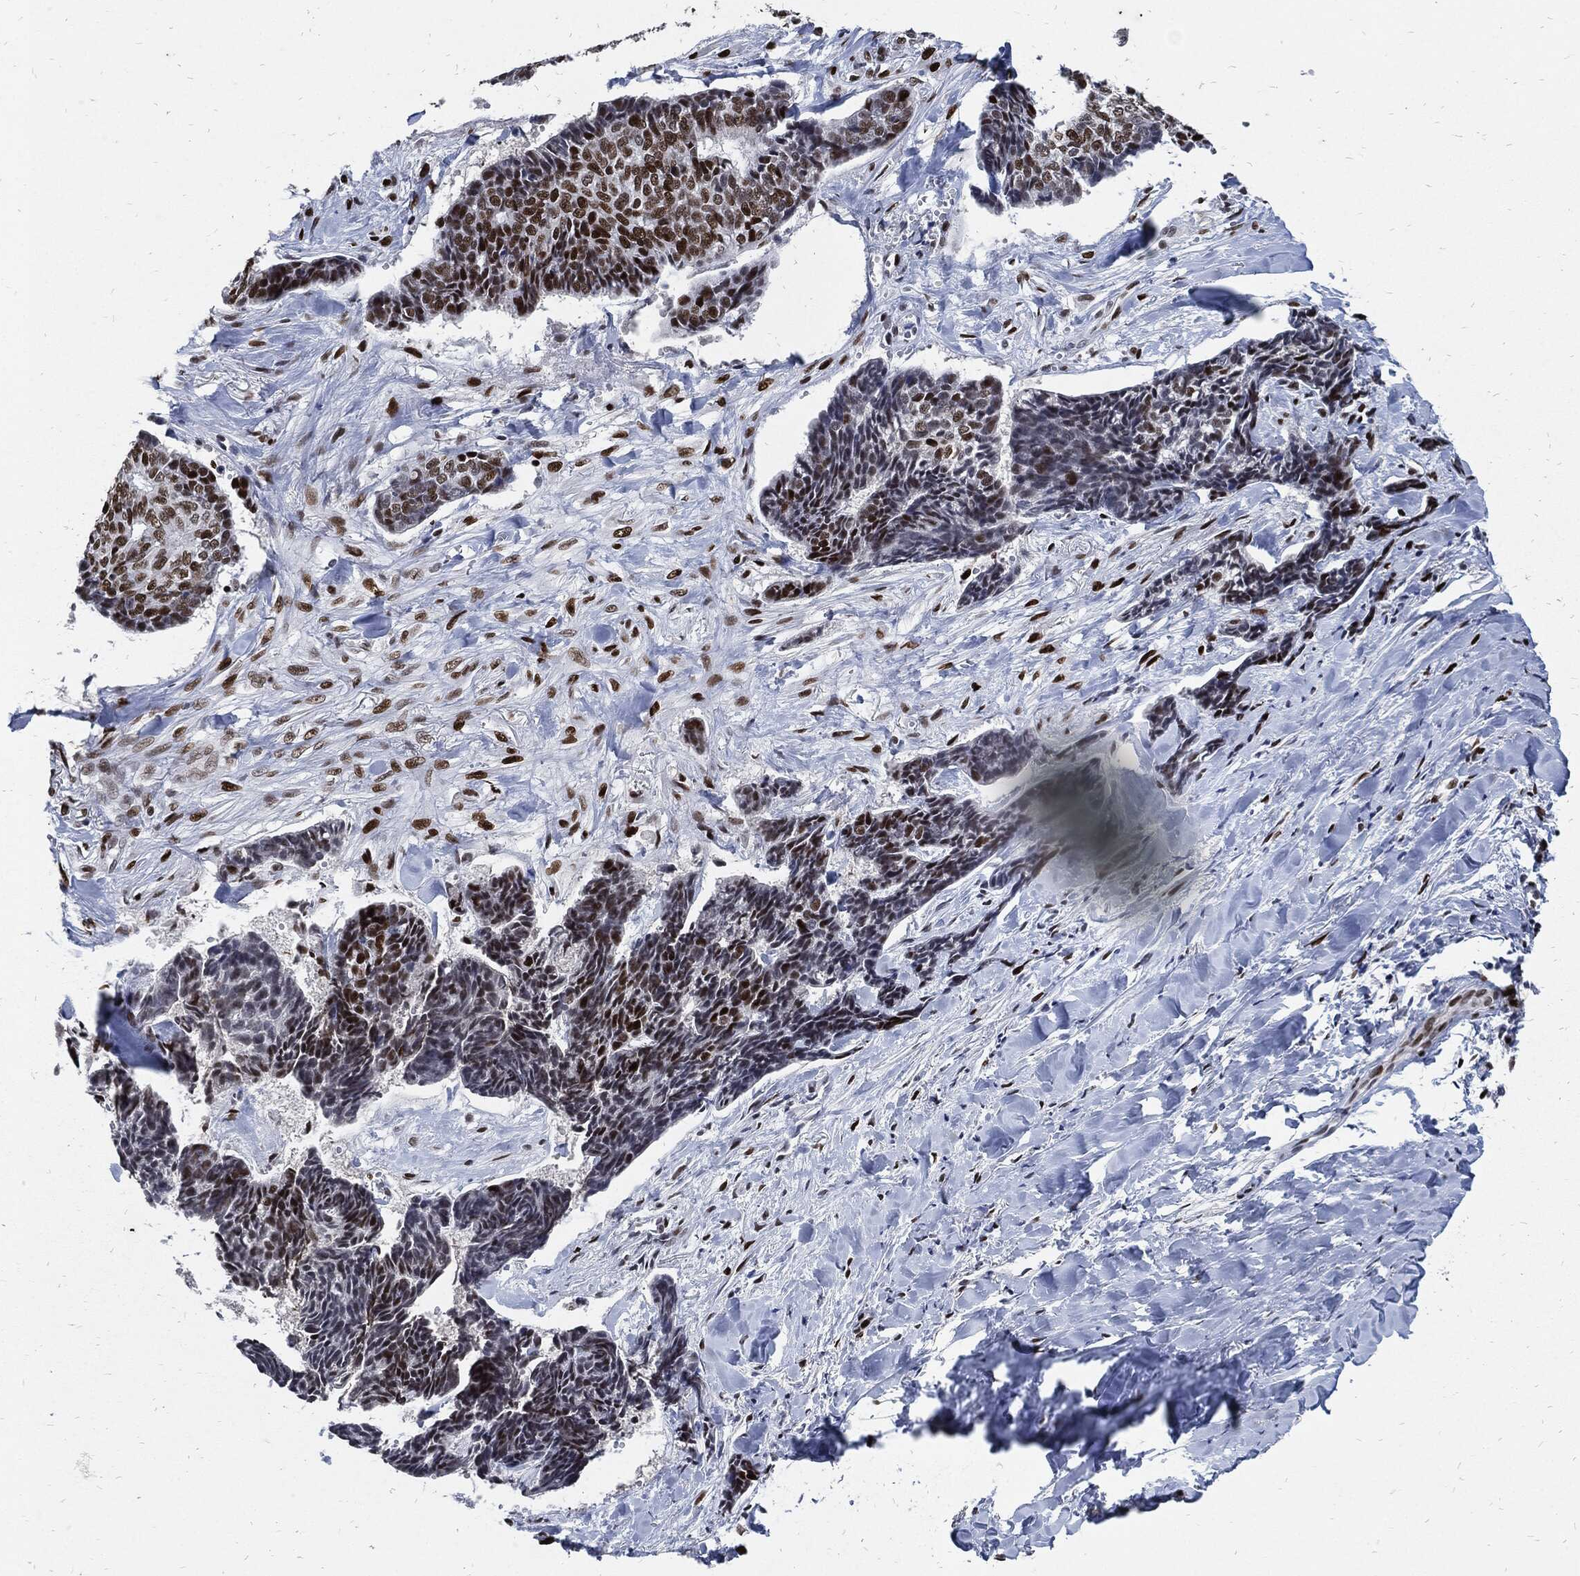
{"staining": {"intensity": "moderate", "quantity": "25%-75%", "location": "nuclear"}, "tissue": "skin cancer", "cell_type": "Tumor cells", "image_type": "cancer", "snomed": [{"axis": "morphology", "description": "Basal cell carcinoma"}, {"axis": "topography", "description": "Skin"}], "caption": "This is a micrograph of immunohistochemistry (IHC) staining of skin basal cell carcinoma, which shows moderate expression in the nuclear of tumor cells.", "gene": "JUN", "patient": {"sex": "male", "age": 86}}